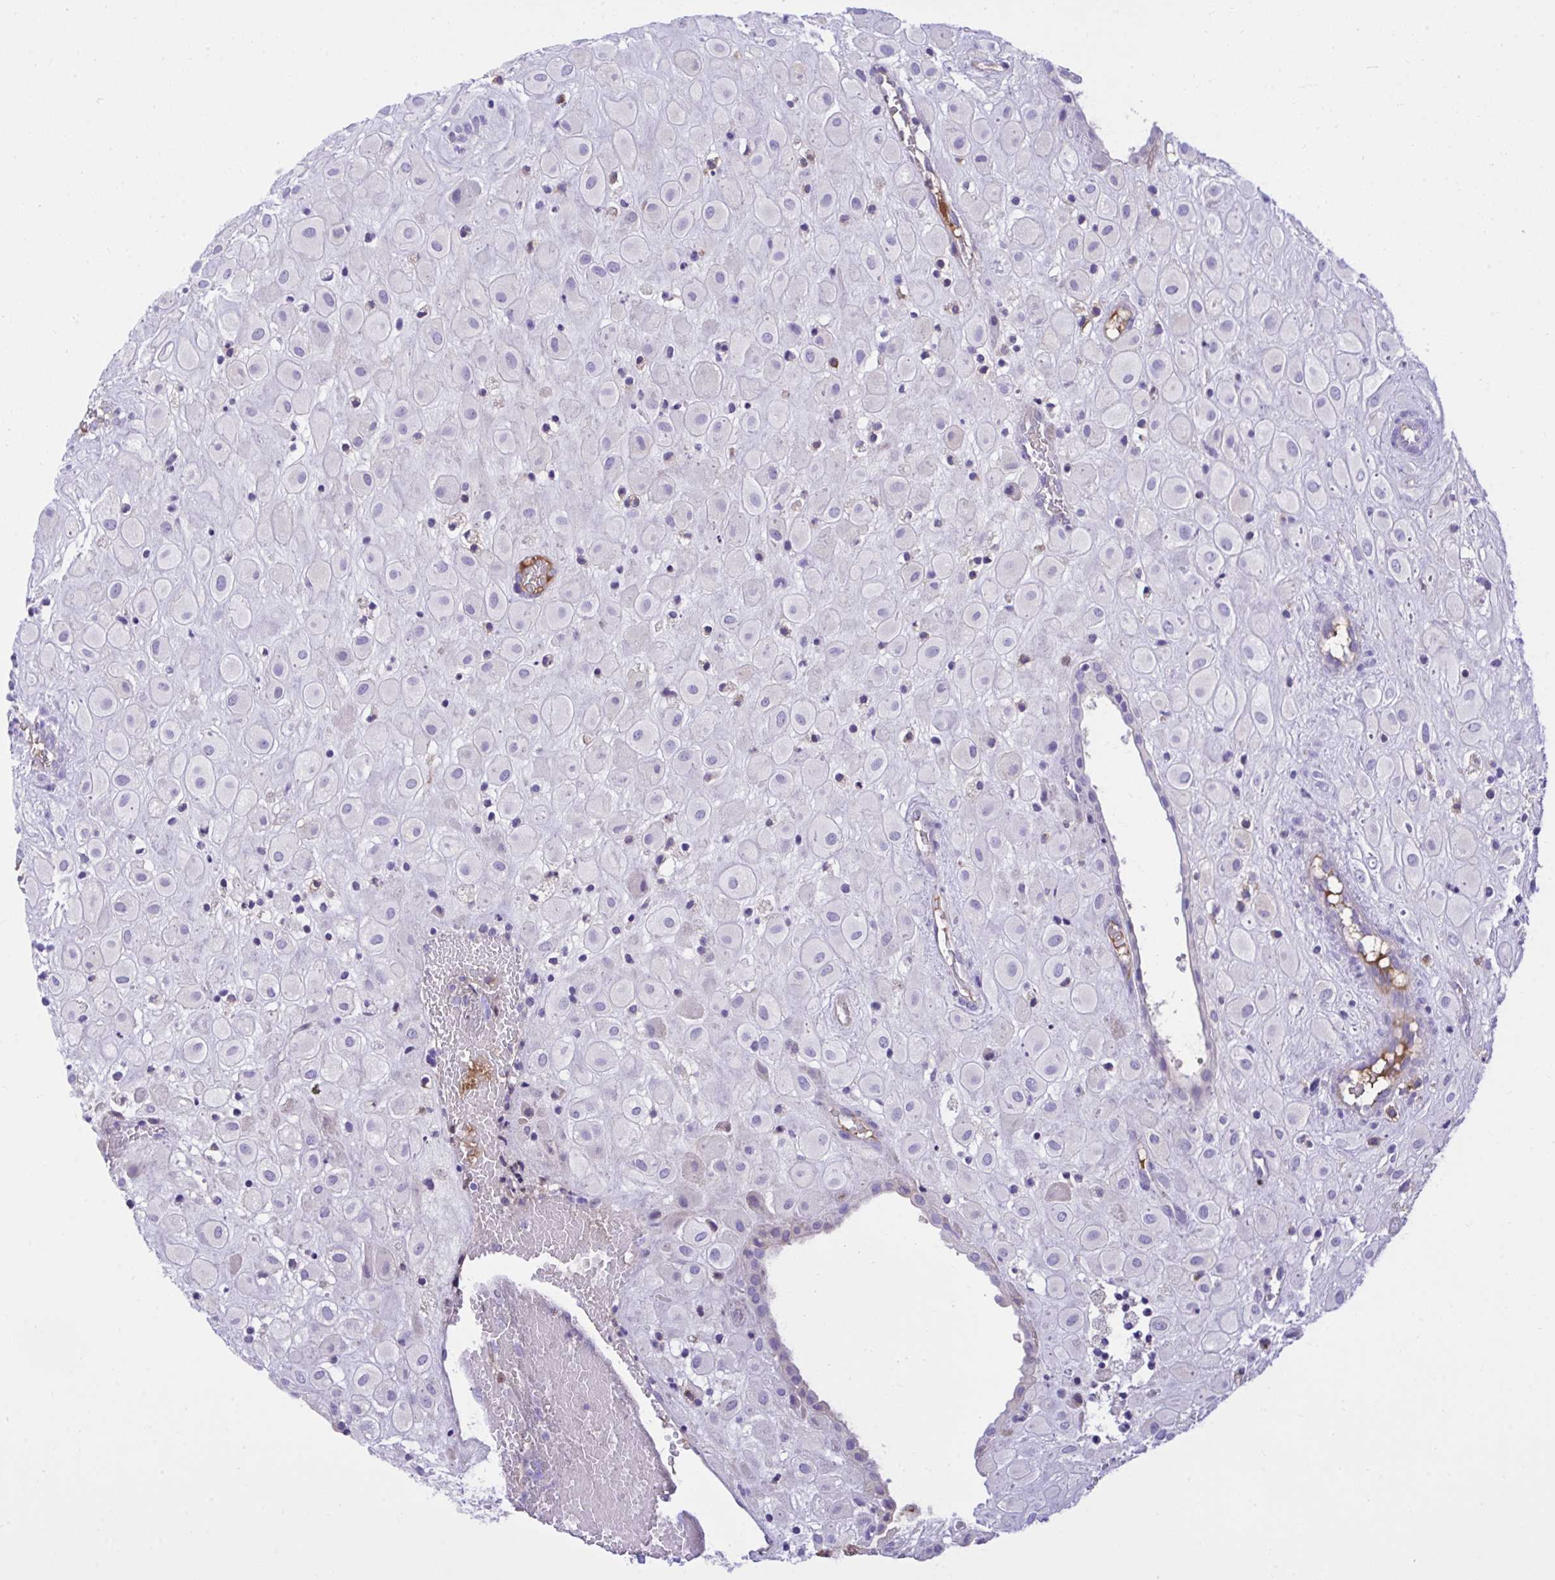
{"staining": {"intensity": "negative", "quantity": "none", "location": "none"}, "tissue": "placenta", "cell_type": "Decidual cells", "image_type": "normal", "snomed": [{"axis": "morphology", "description": "Normal tissue, NOS"}, {"axis": "topography", "description": "Placenta"}], "caption": "The histopathology image shows no staining of decidual cells in normal placenta.", "gene": "HRG", "patient": {"sex": "female", "age": 24}}